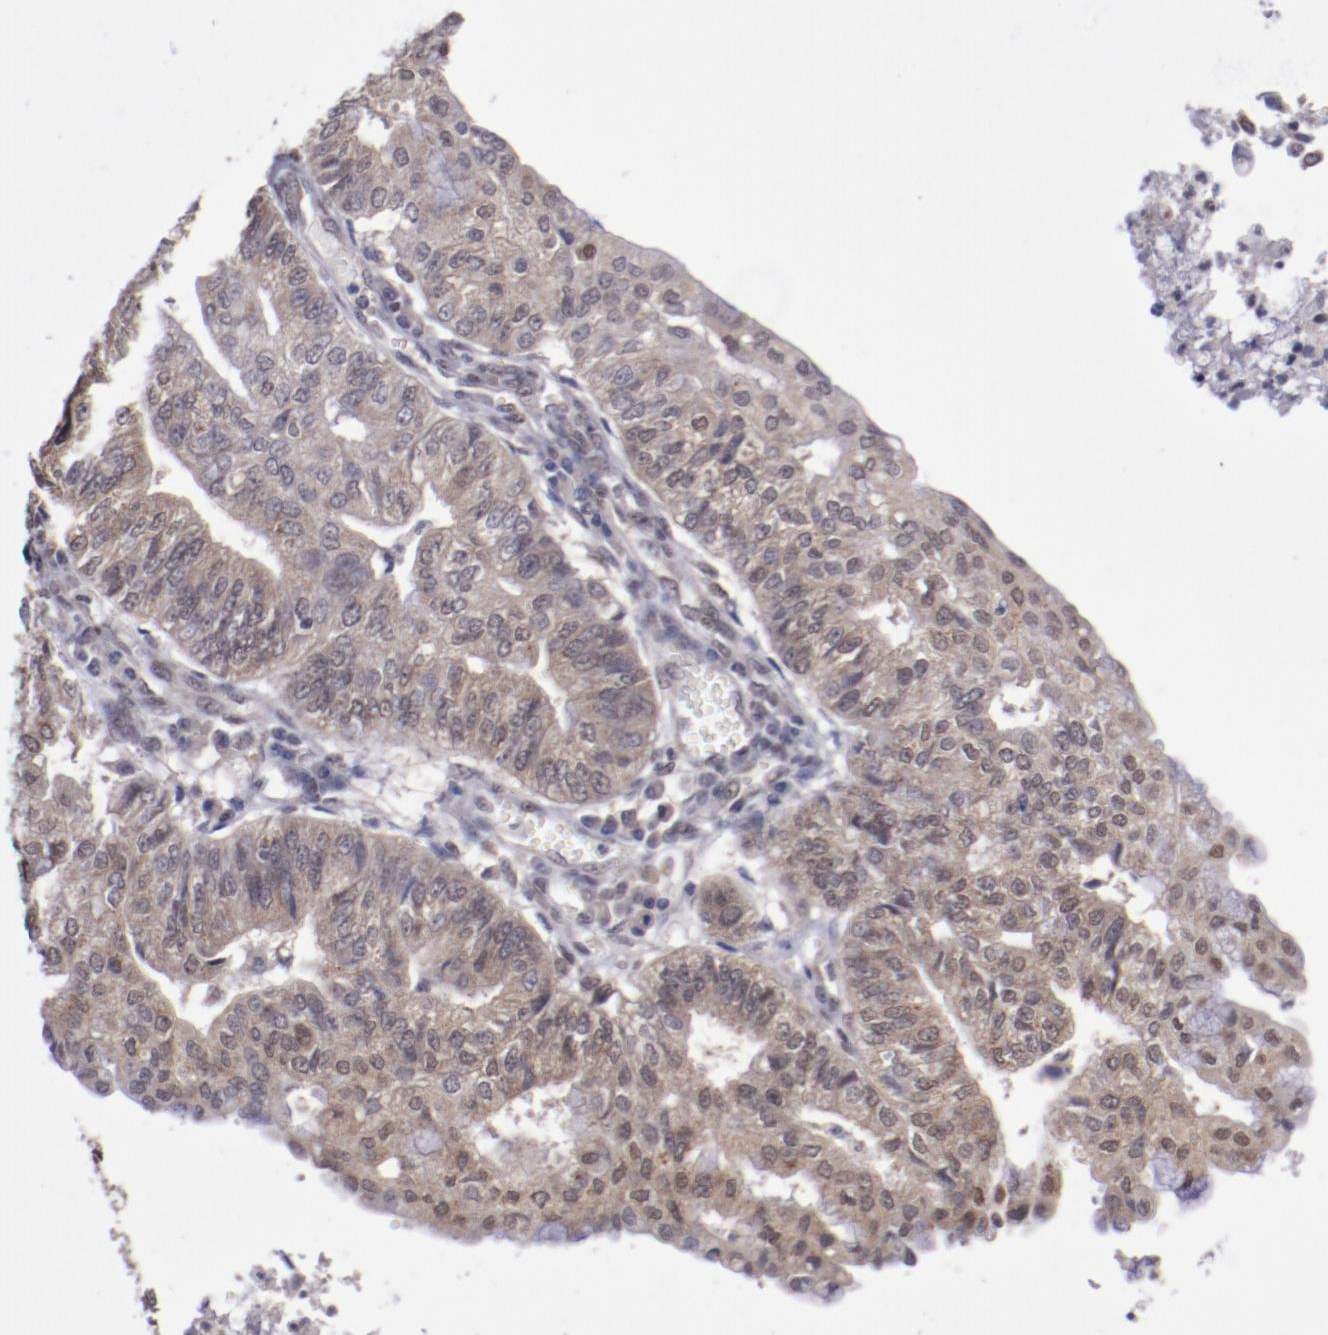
{"staining": {"intensity": "weak", "quantity": ">75%", "location": "cytoplasmic/membranous,nuclear"}, "tissue": "endometrial cancer", "cell_type": "Tumor cells", "image_type": "cancer", "snomed": [{"axis": "morphology", "description": "Adenocarcinoma, NOS"}, {"axis": "topography", "description": "Endometrium"}], "caption": "Endometrial cancer (adenocarcinoma) tissue displays weak cytoplasmic/membranous and nuclear staining in about >75% of tumor cells", "gene": "ARNT", "patient": {"sex": "female", "age": 59}}